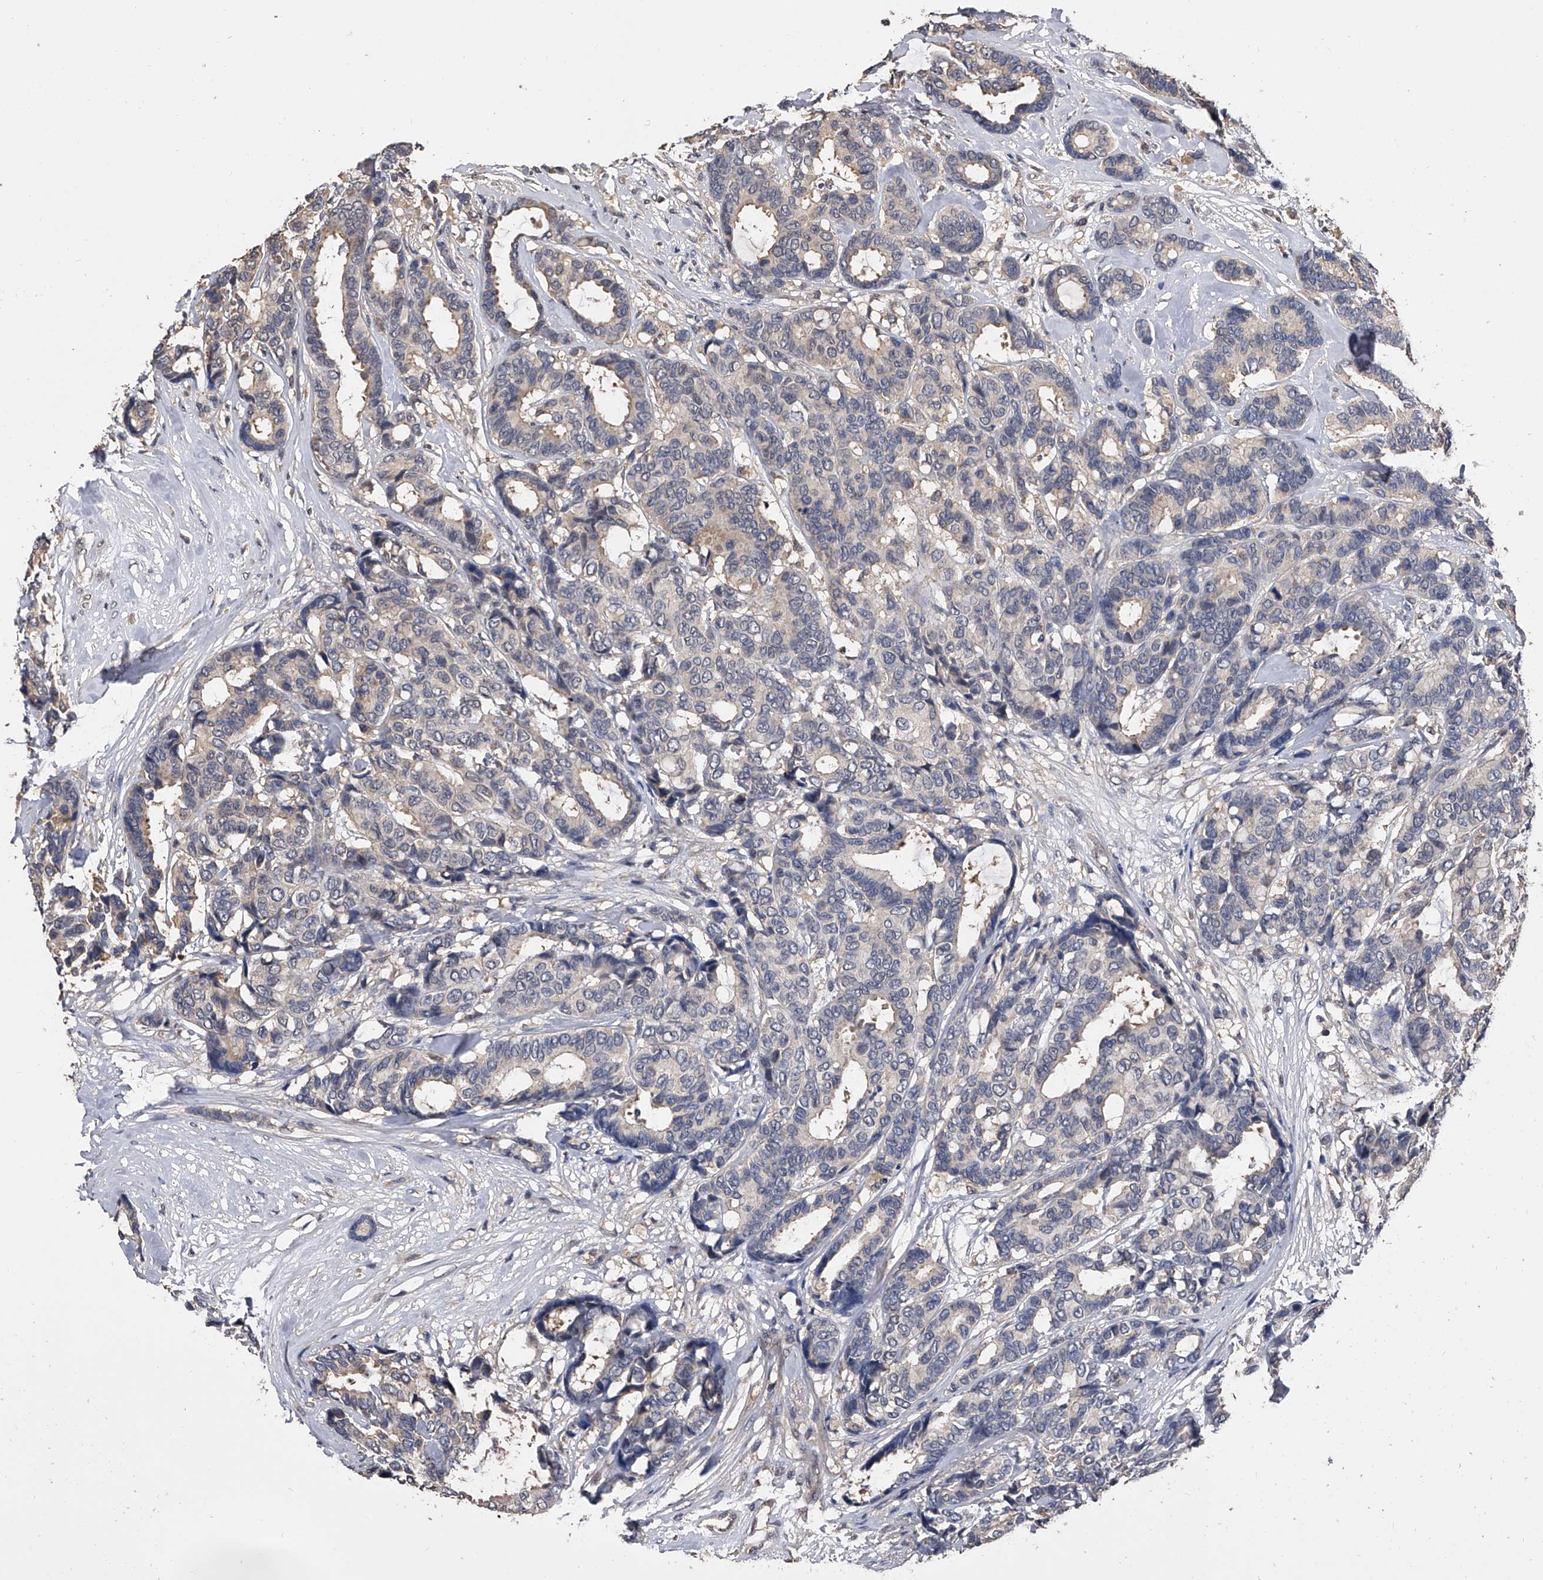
{"staining": {"intensity": "negative", "quantity": "none", "location": "none"}, "tissue": "breast cancer", "cell_type": "Tumor cells", "image_type": "cancer", "snomed": [{"axis": "morphology", "description": "Duct carcinoma"}, {"axis": "topography", "description": "Breast"}], "caption": "Immunohistochemistry (IHC) photomicrograph of breast cancer stained for a protein (brown), which exhibits no staining in tumor cells.", "gene": "EFCAB7", "patient": {"sex": "female", "age": 87}}